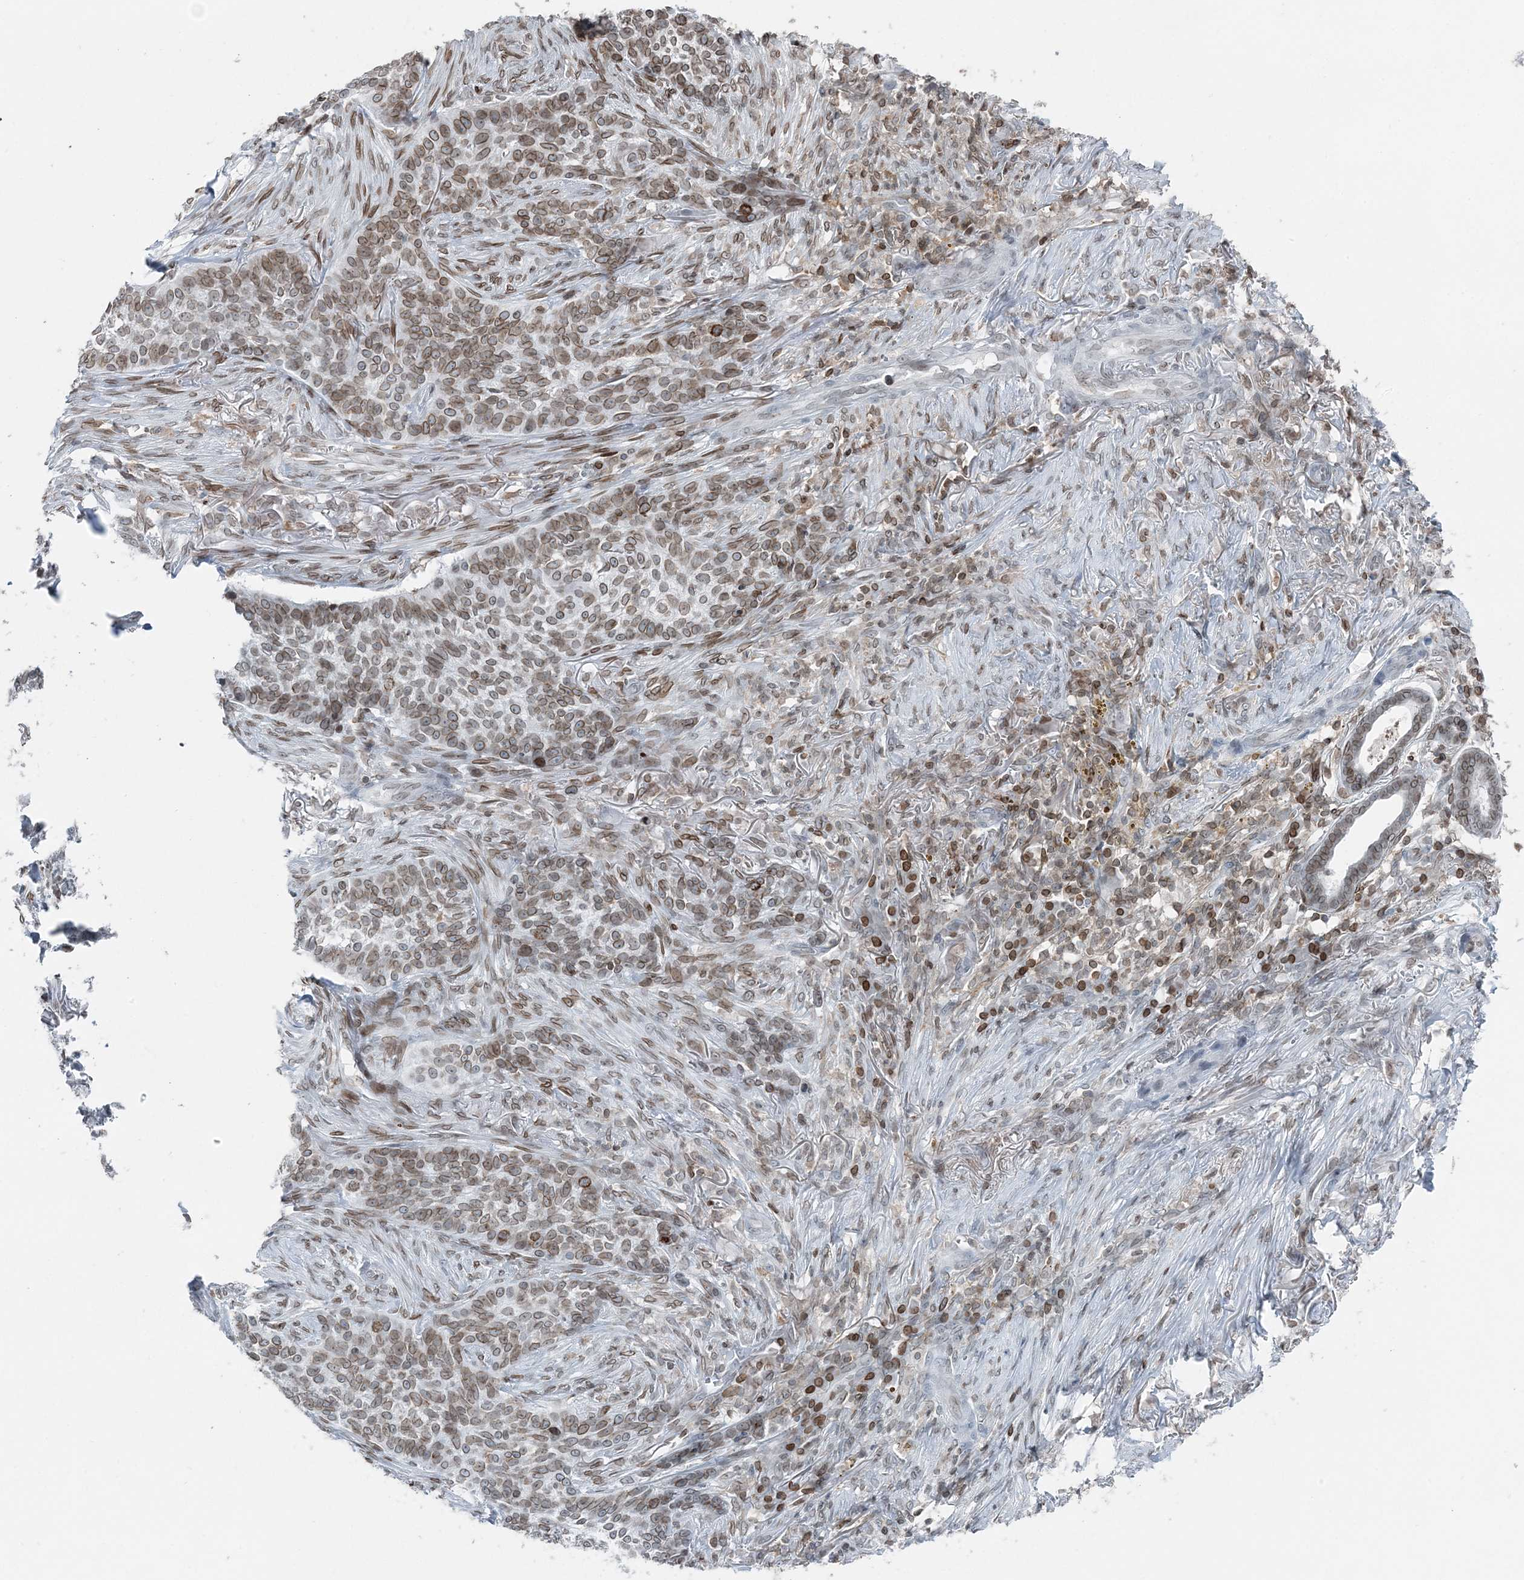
{"staining": {"intensity": "moderate", "quantity": ">75%", "location": "cytoplasmic/membranous,nuclear"}, "tissue": "skin cancer", "cell_type": "Tumor cells", "image_type": "cancer", "snomed": [{"axis": "morphology", "description": "Basal cell carcinoma"}, {"axis": "topography", "description": "Skin"}], "caption": "Immunohistochemistry (IHC) (DAB (3,3'-diaminobenzidine)) staining of human basal cell carcinoma (skin) exhibits moderate cytoplasmic/membranous and nuclear protein expression in approximately >75% of tumor cells. (DAB (3,3'-diaminobenzidine) = brown stain, brightfield microscopy at high magnification).", "gene": "GJD4", "patient": {"sex": "male", "age": 85}}